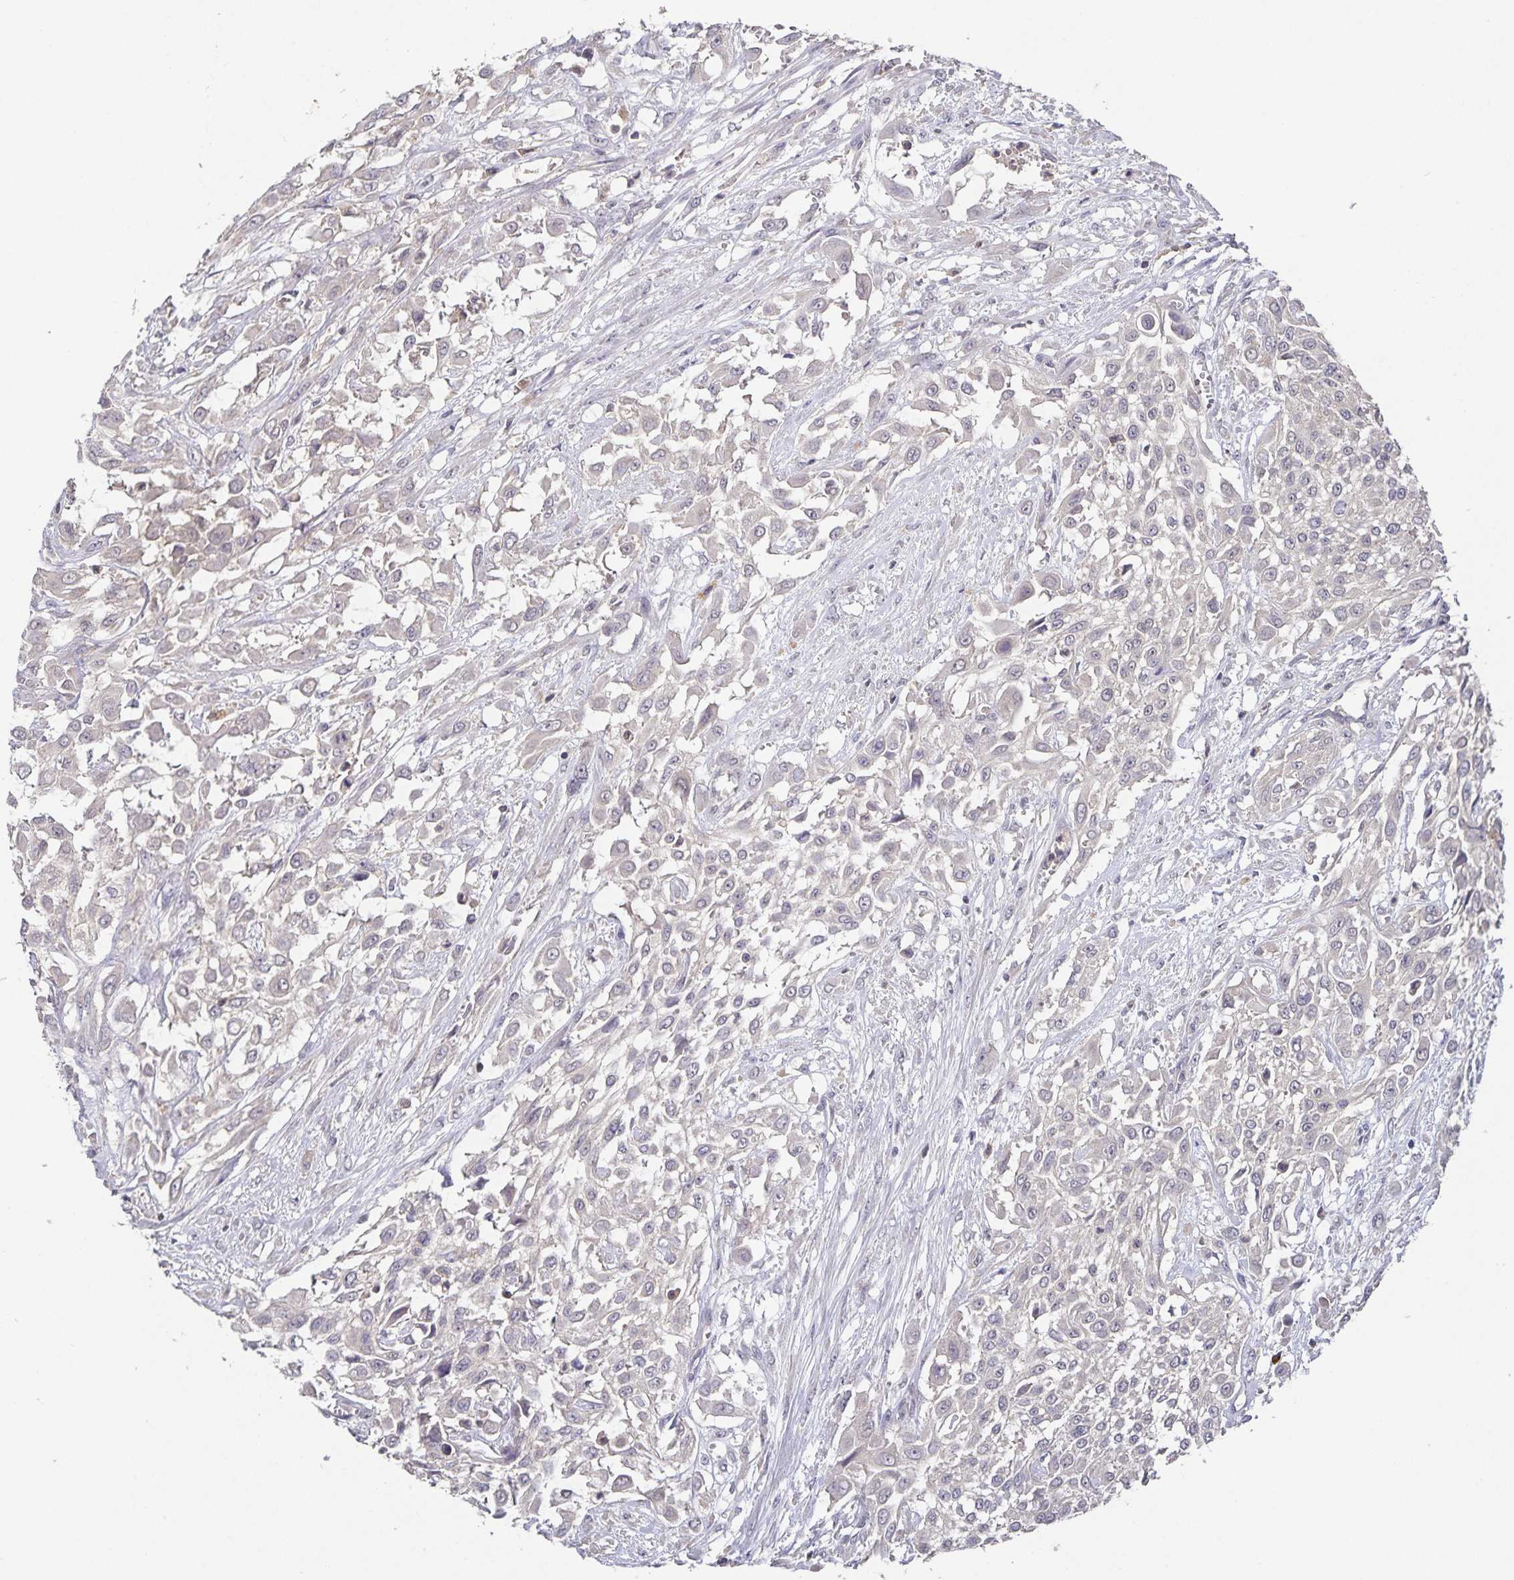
{"staining": {"intensity": "negative", "quantity": "none", "location": "none"}, "tissue": "urothelial cancer", "cell_type": "Tumor cells", "image_type": "cancer", "snomed": [{"axis": "morphology", "description": "Urothelial carcinoma, High grade"}, {"axis": "topography", "description": "Urinary bladder"}], "caption": "This photomicrograph is of high-grade urothelial carcinoma stained with immunohistochemistry to label a protein in brown with the nuclei are counter-stained blue. There is no positivity in tumor cells.", "gene": "HEPN1", "patient": {"sex": "male", "age": 57}}